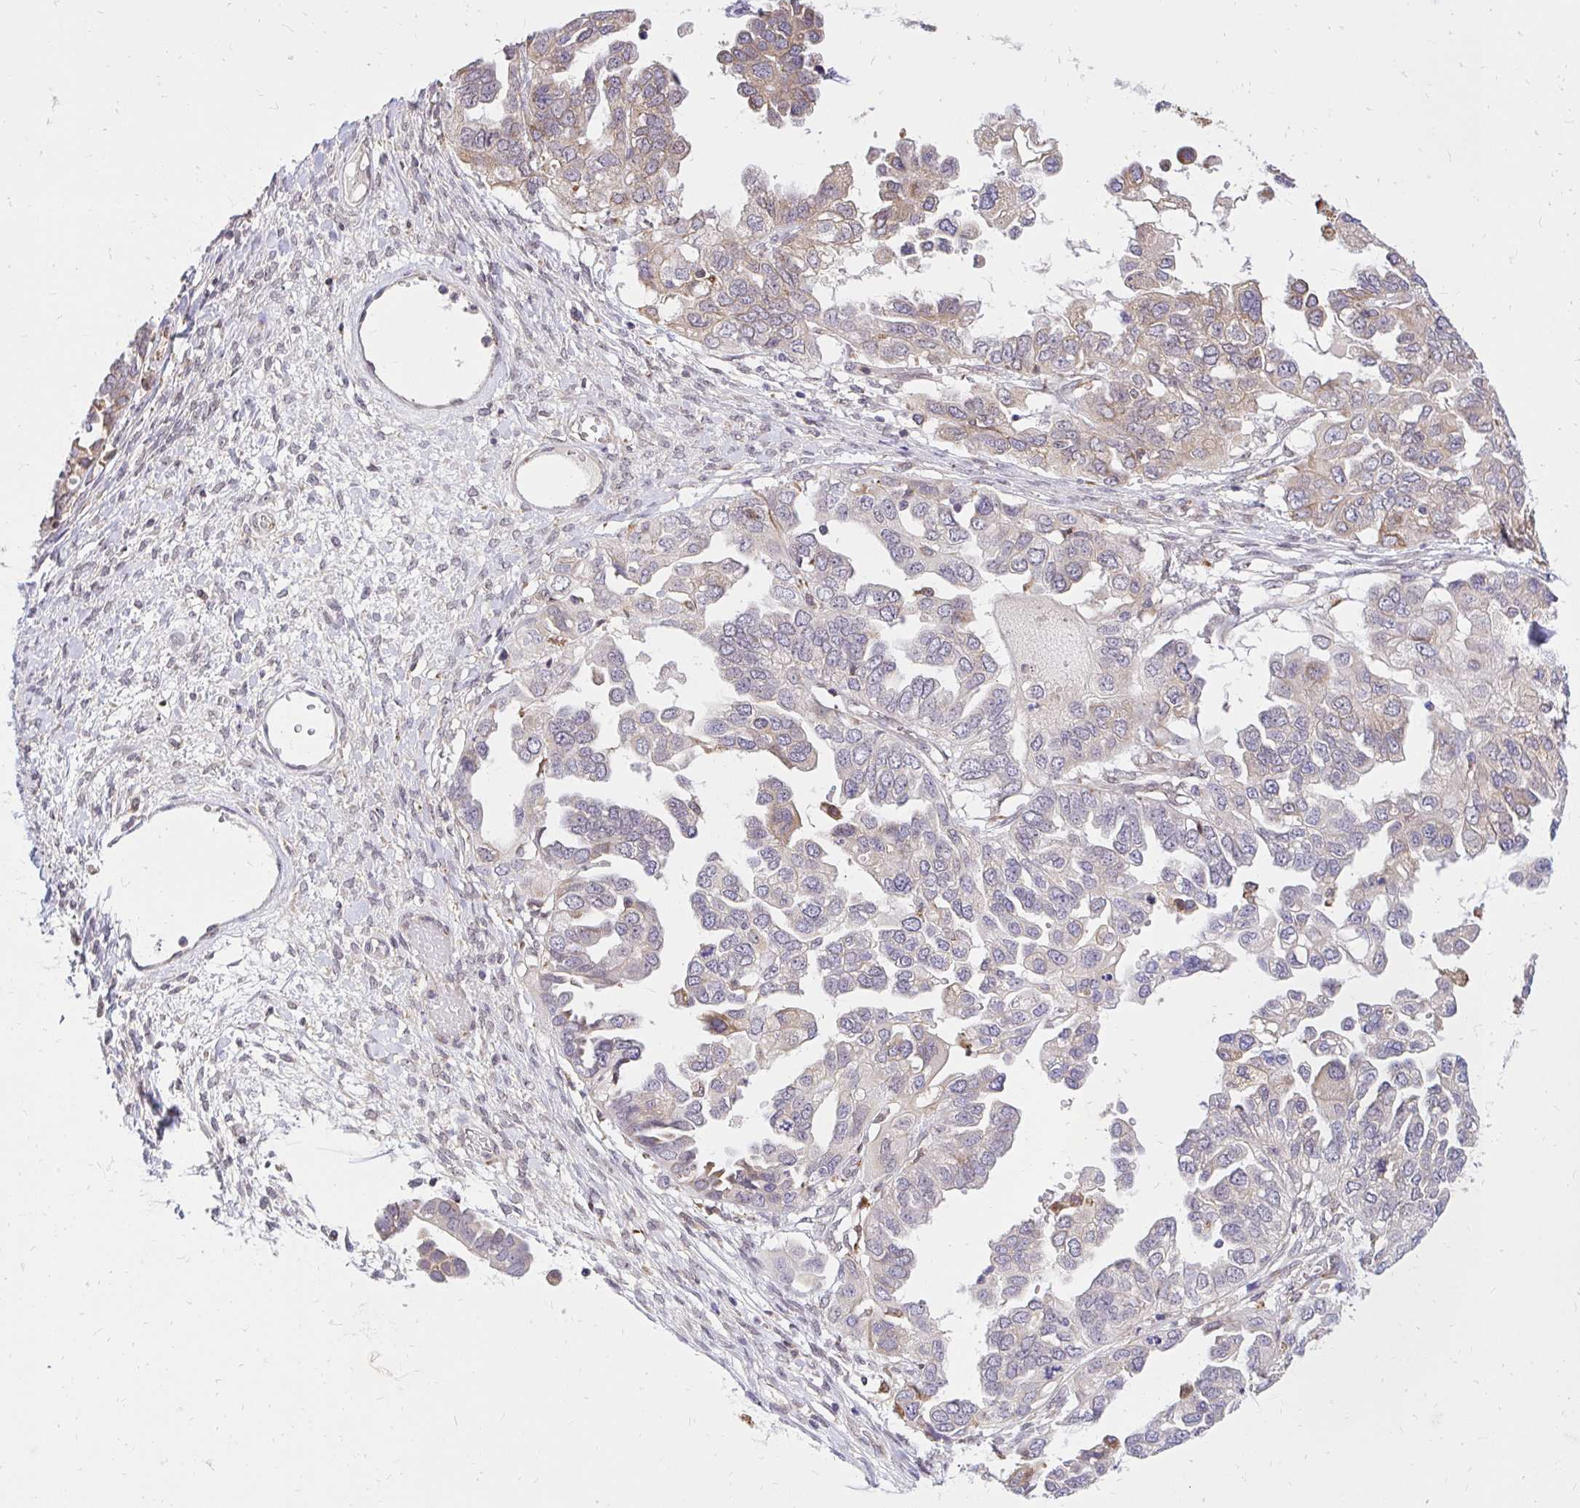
{"staining": {"intensity": "weak", "quantity": "<25%", "location": "cytoplasmic/membranous"}, "tissue": "ovarian cancer", "cell_type": "Tumor cells", "image_type": "cancer", "snomed": [{"axis": "morphology", "description": "Cystadenocarcinoma, serous, NOS"}, {"axis": "topography", "description": "Ovary"}], "caption": "Tumor cells show no significant positivity in serous cystadenocarcinoma (ovarian).", "gene": "NAALAD2", "patient": {"sex": "female", "age": 53}}